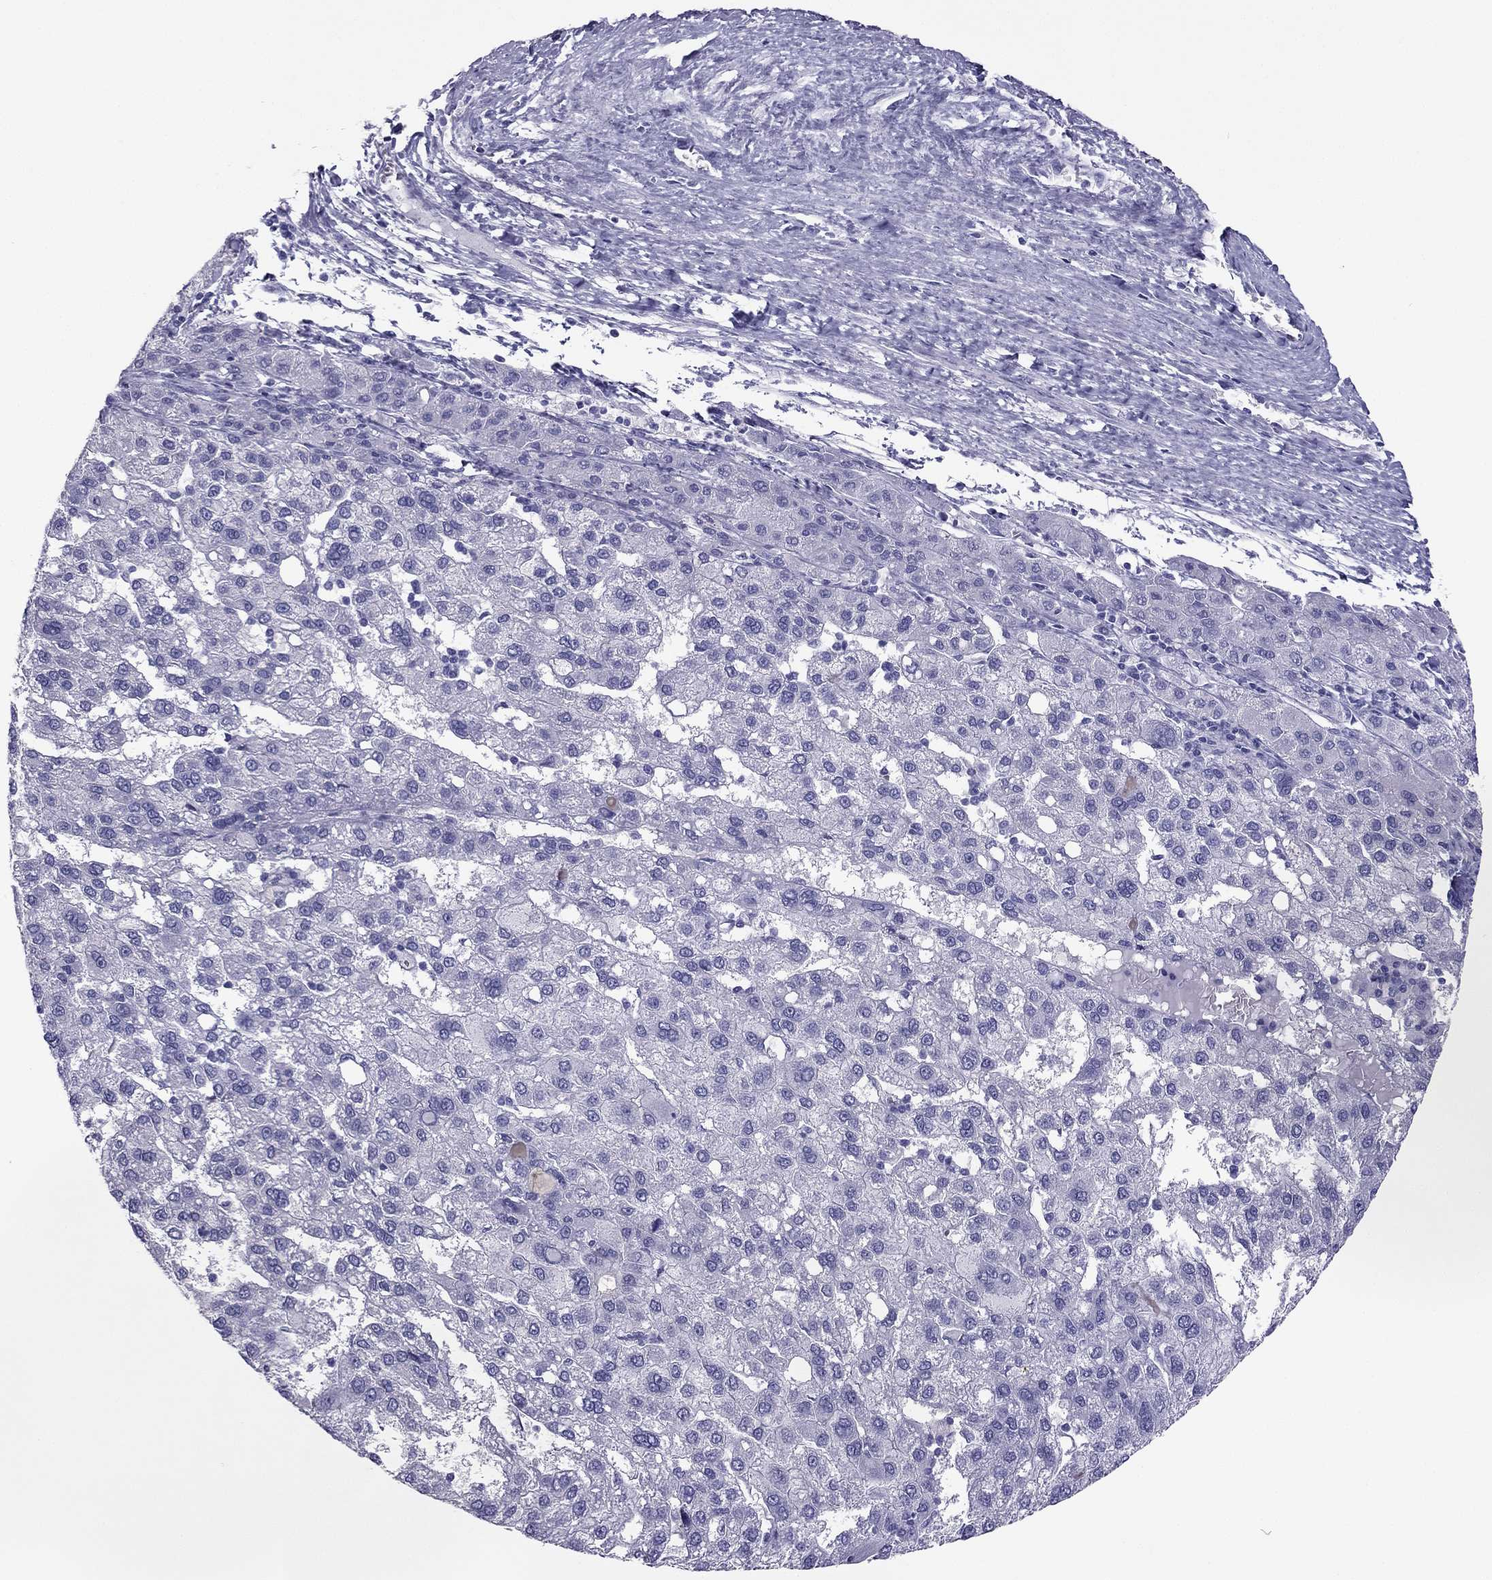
{"staining": {"intensity": "negative", "quantity": "none", "location": "none"}, "tissue": "liver cancer", "cell_type": "Tumor cells", "image_type": "cancer", "snomed": [{"axis": "morphology", "description": "Carcinoma, Hepatocellular, NOS"}, {"axis": "topography", "description": "Liver"}], "caption": "IHC of human hepatocellular carcinoma (liver) displays no expression in tumor cells.", "gene": "PDE6A", "patient": {"sex": "female", "age": 82}}